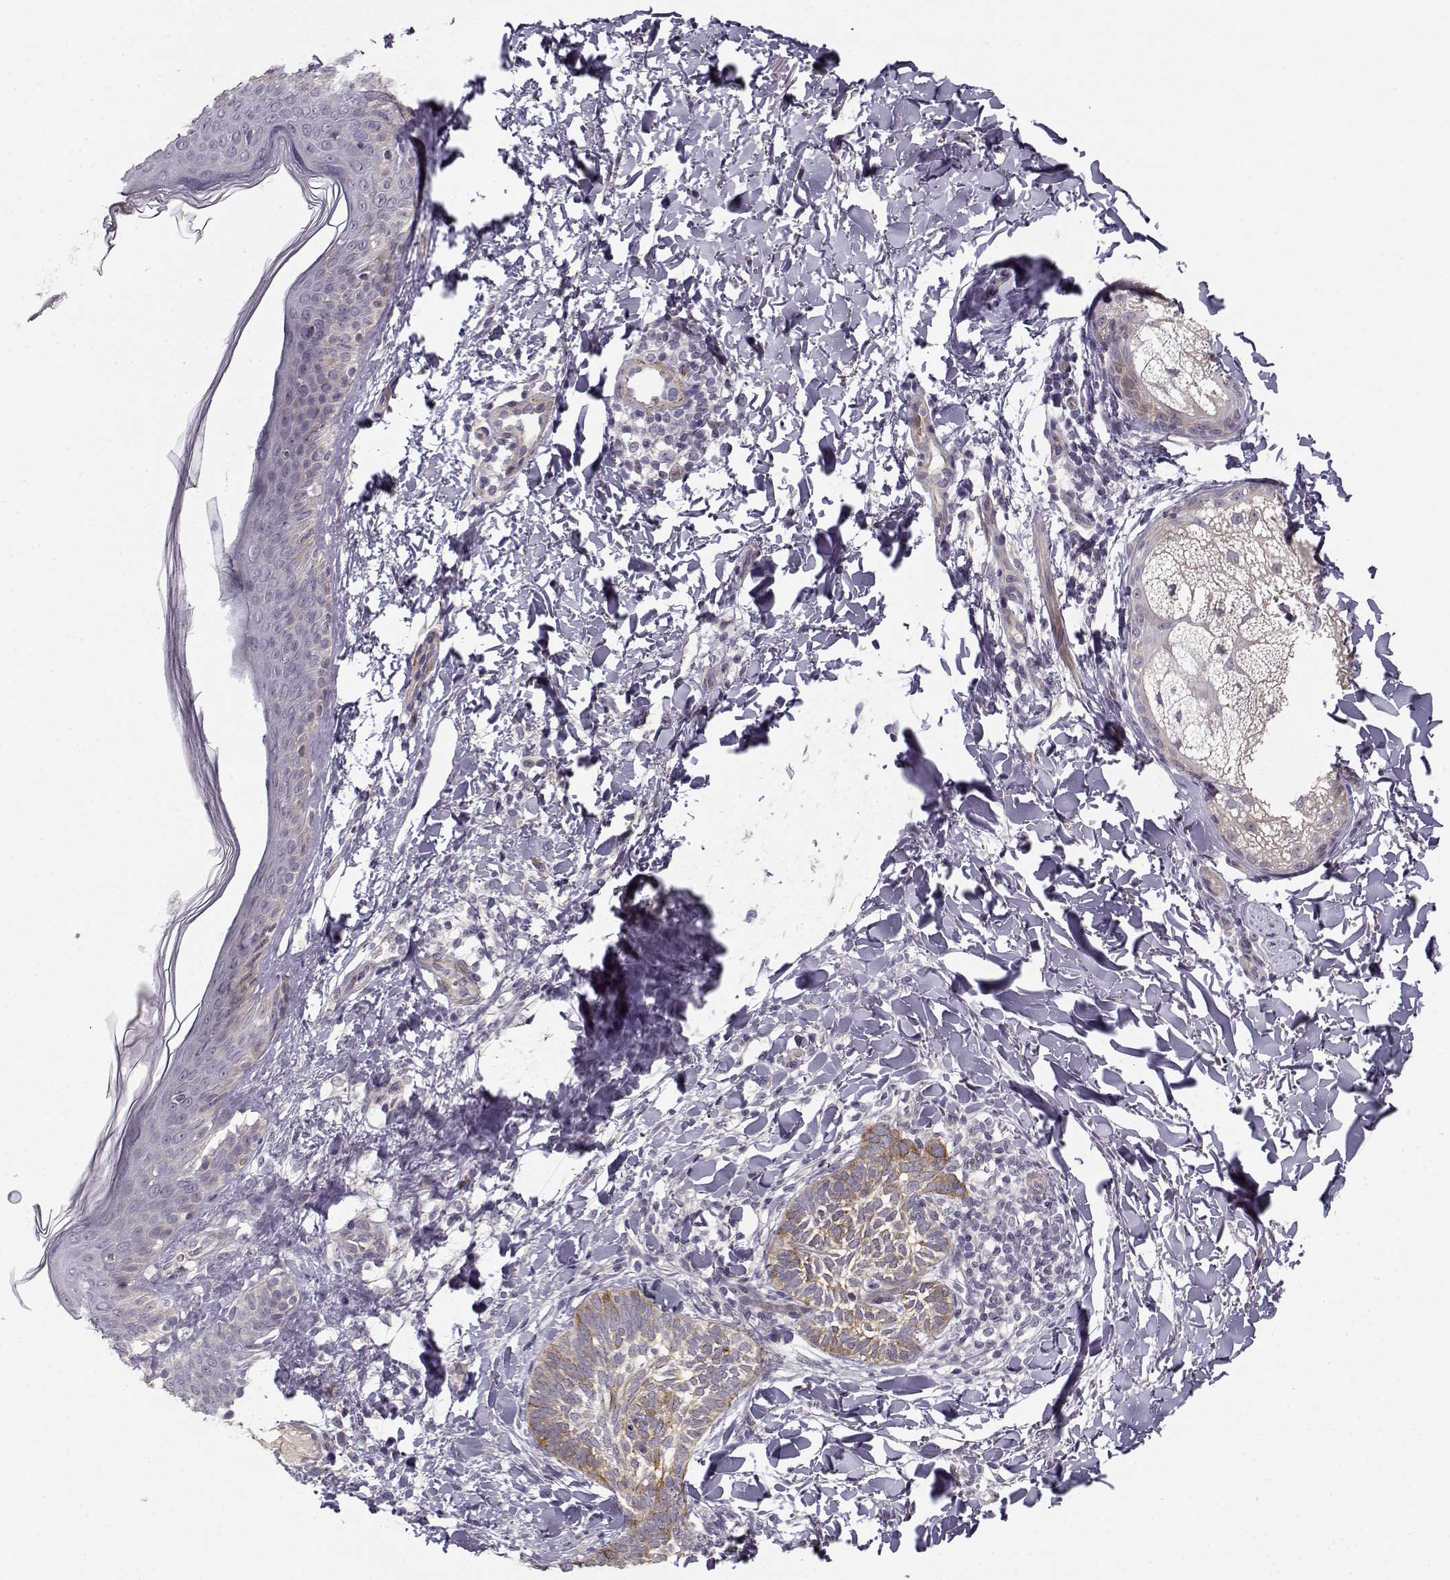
{"staining": {"intensity": "moderate", "quantity": "25%-75%", "location": "cytoplasmic/membranous"}, "tissue": "skin cancer", "cell_type": "Tumor cells", "image_type": "cancer", "snomed": [{"axis": "morphology", "description": "Normal tissue, NOS"}, {"axis": "morphology", "description": "Basal cell carcinoma"}, {"axis": "topography", "description": "Skin"}], "caption": "Immunohistochemistry image of neoplastic tissue: human skin cancer (basal cell carcinoma) stained using immunohistochemistry reveals medium levels of moderate protein expression localized specifically in the cytoplasmic/membranous of tumor cells, appearing as a cytoplasmic/membranous brown color.", "gene": "RGS9BP", "patient": {"sex": "male", "age": 46}}